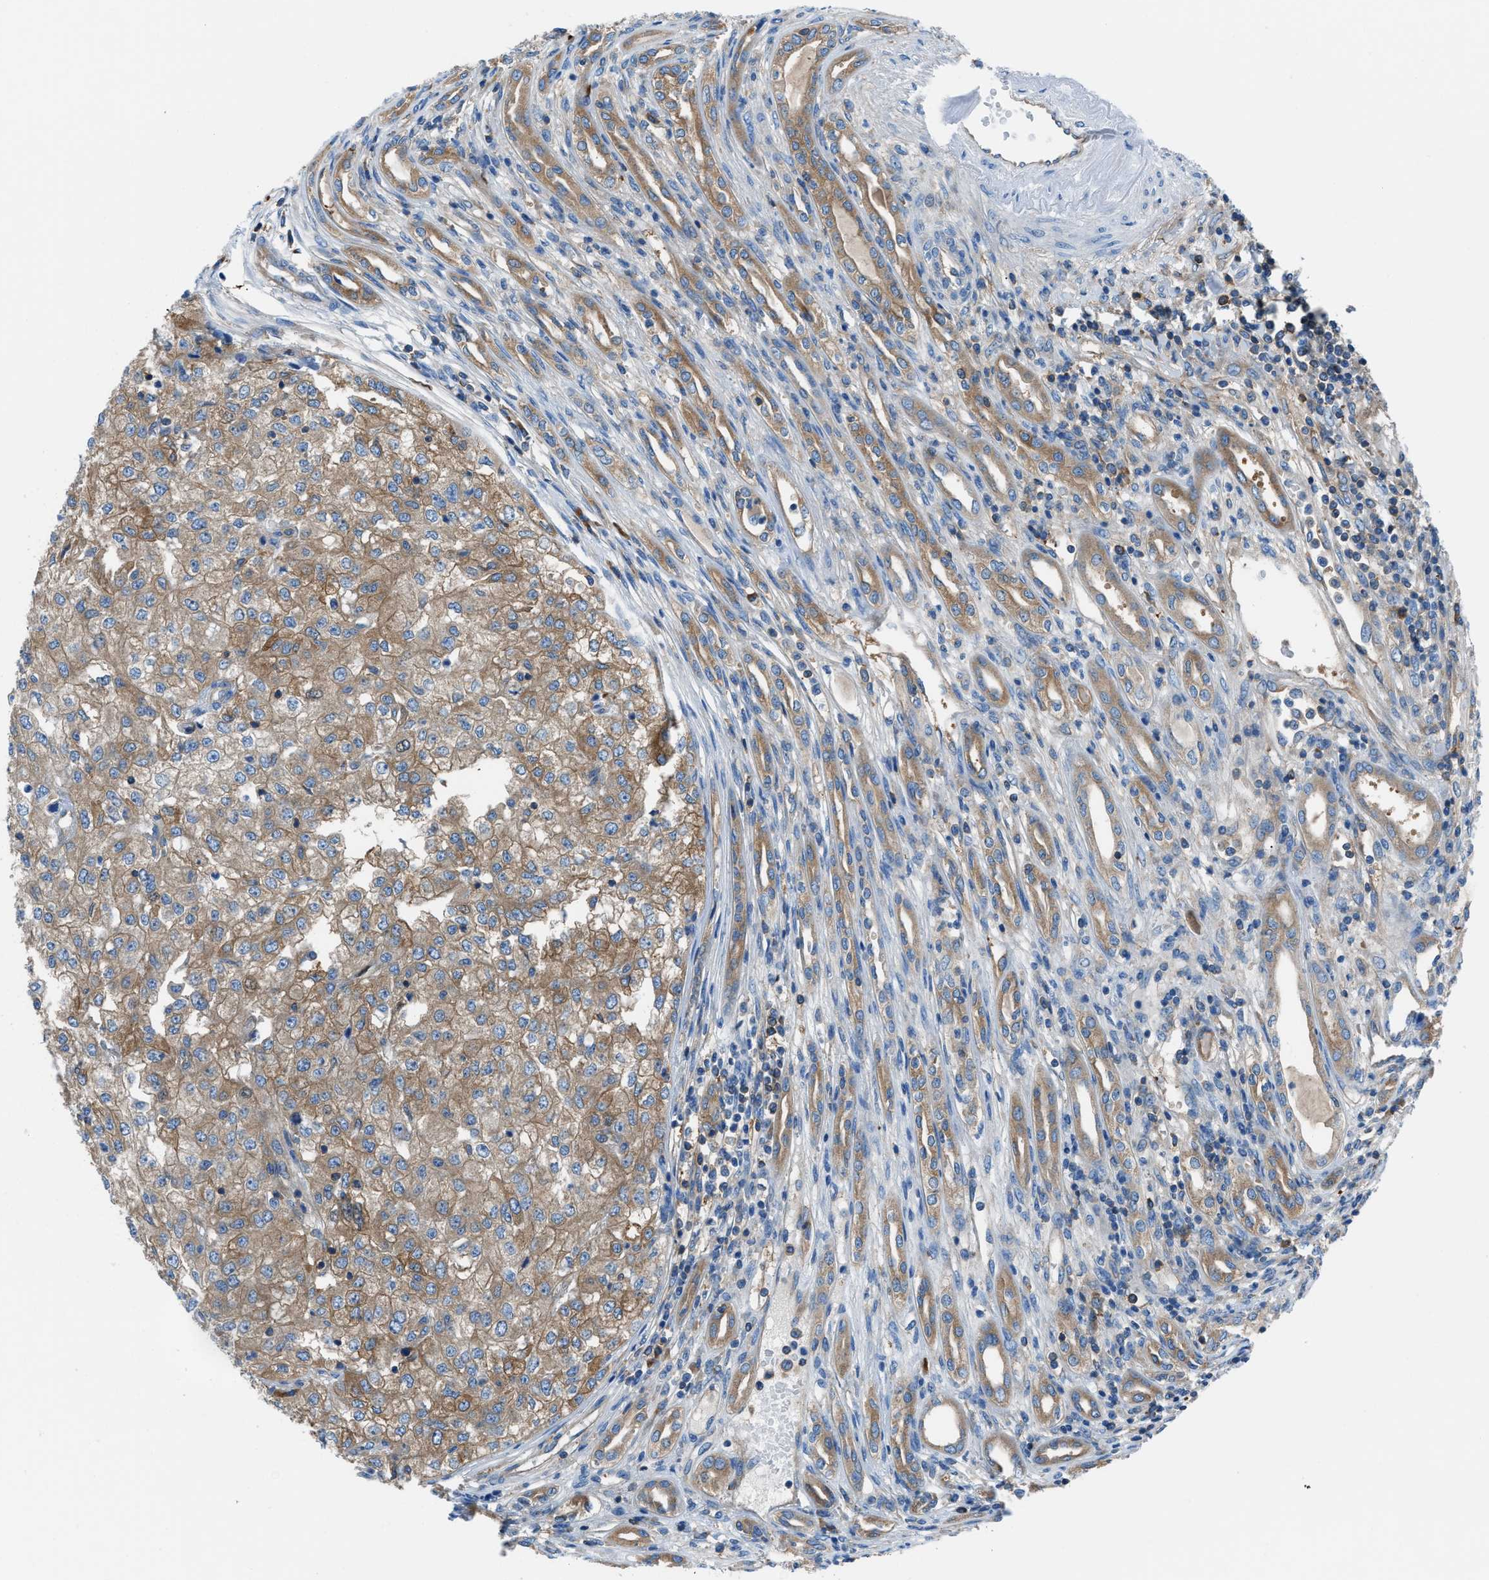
{"staining": {"intensity": "moderate", "quantity": ">75%", "location": "cytoplasmic/membranous"}, "tissue": "renal cancer", "cell_type": "Tumor cells", "image_type": "cancer", "snomed": [{"axis": "morphology", "description": "Adenocarcinoma, NOS"}, {"axis": "topography", "description": "Kidney"}], "caption": "The image exhibits staining of renal cancer (adenocarcinoma), revealing moderate cytoplasmic/membranous protein positivity (brown color) within tumor cells.", "gene": "SARS1", "patient": {"sex": "female", "age": 54}}